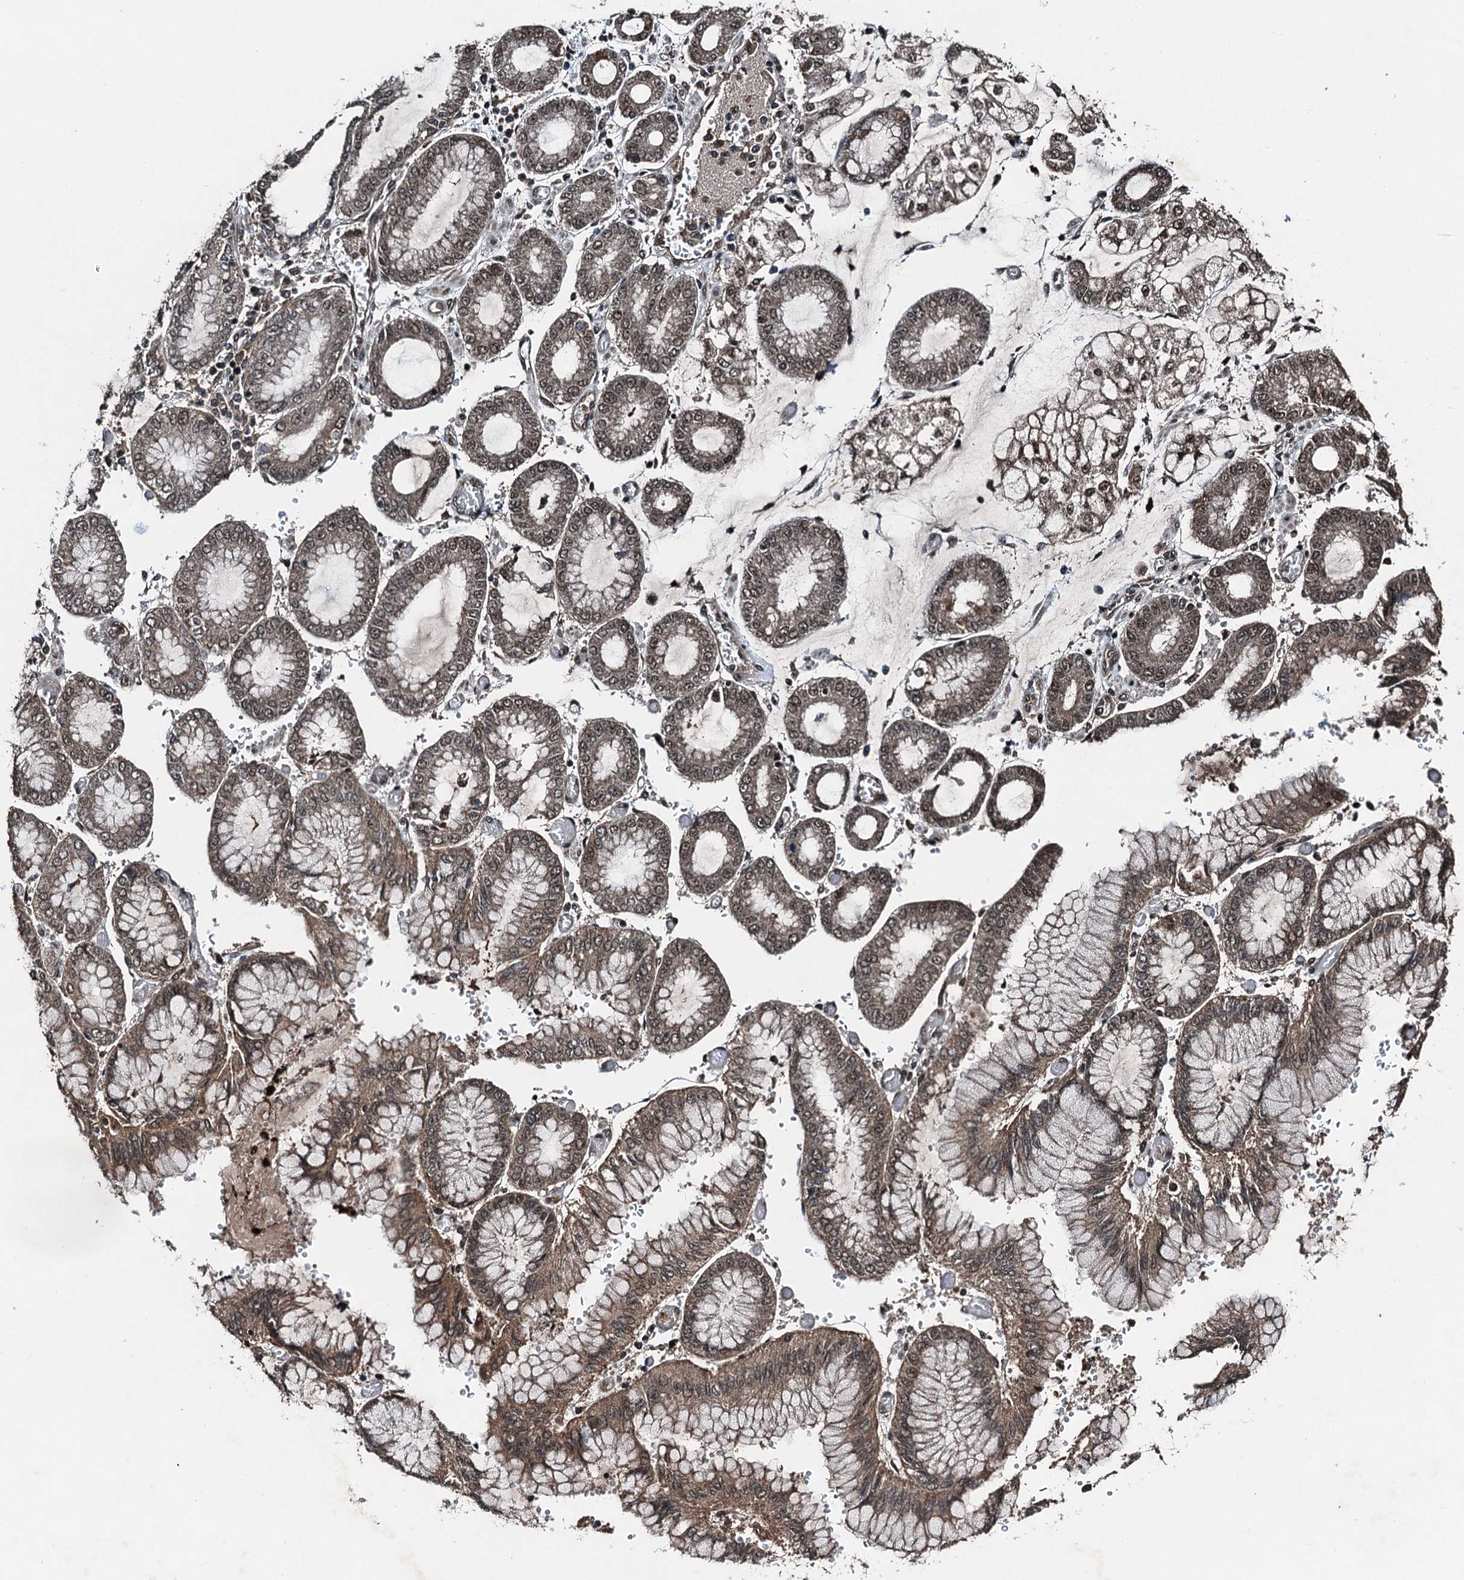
{"staining": {"intensity": "weak", "quantity": "25%-75%", "location": "cytoplasmic/membranous,nuclear"}, "tissue": "stomach cancer", "cell_type": "Tumor cells", "image_type": "cancer", "snomed": [{"axis": "morphology", "description": "Adenocarcinoma, NOS"}, {"axis": "topography", "description": "Stomach"}], "caption": "Tumor cells show low levels of weak cytoplasmic/membranous and nuclear positivity in approximately 25%-75% of cells in human stomach cancer.", "gene": "UBXN6", "patient": {"sex": "male", "age": 76}}